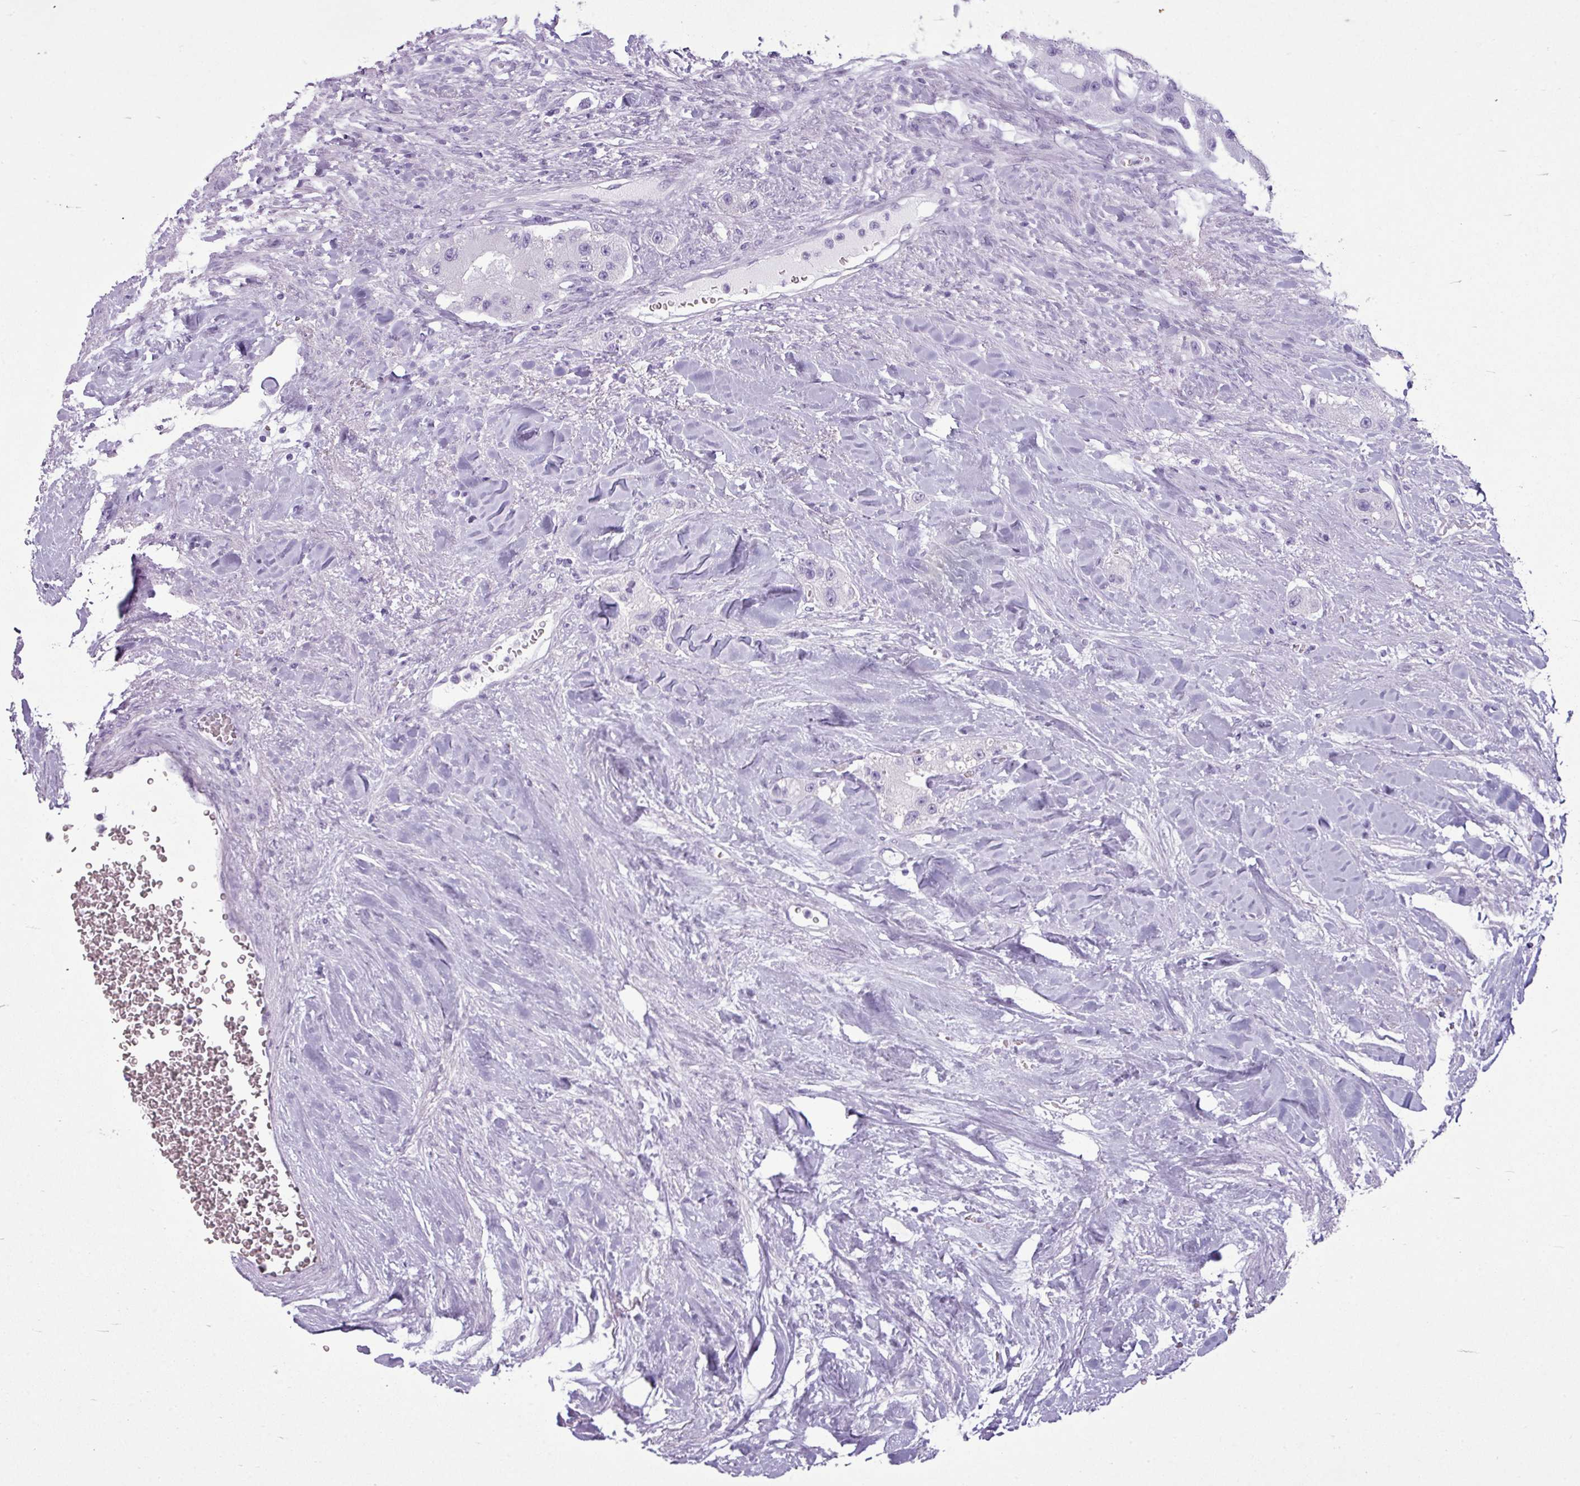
{"staining": {"intensity": "negative", "quantity": "none", "location": "none"}, "tissue": "carcinoid", "cell_type": "Tumor cells", "image_type": "cancer", "snomed": [{"axis": "morphology", "description": "Carcinoid, malignant, NOS"}, {"axis": "topography", "description": "Pancreas"}], "caption": "Tumor cells are negative for protein expression in human carcinoid.", "gene": "AMY1B", "patient": {"sex": "male", "age": 41}}